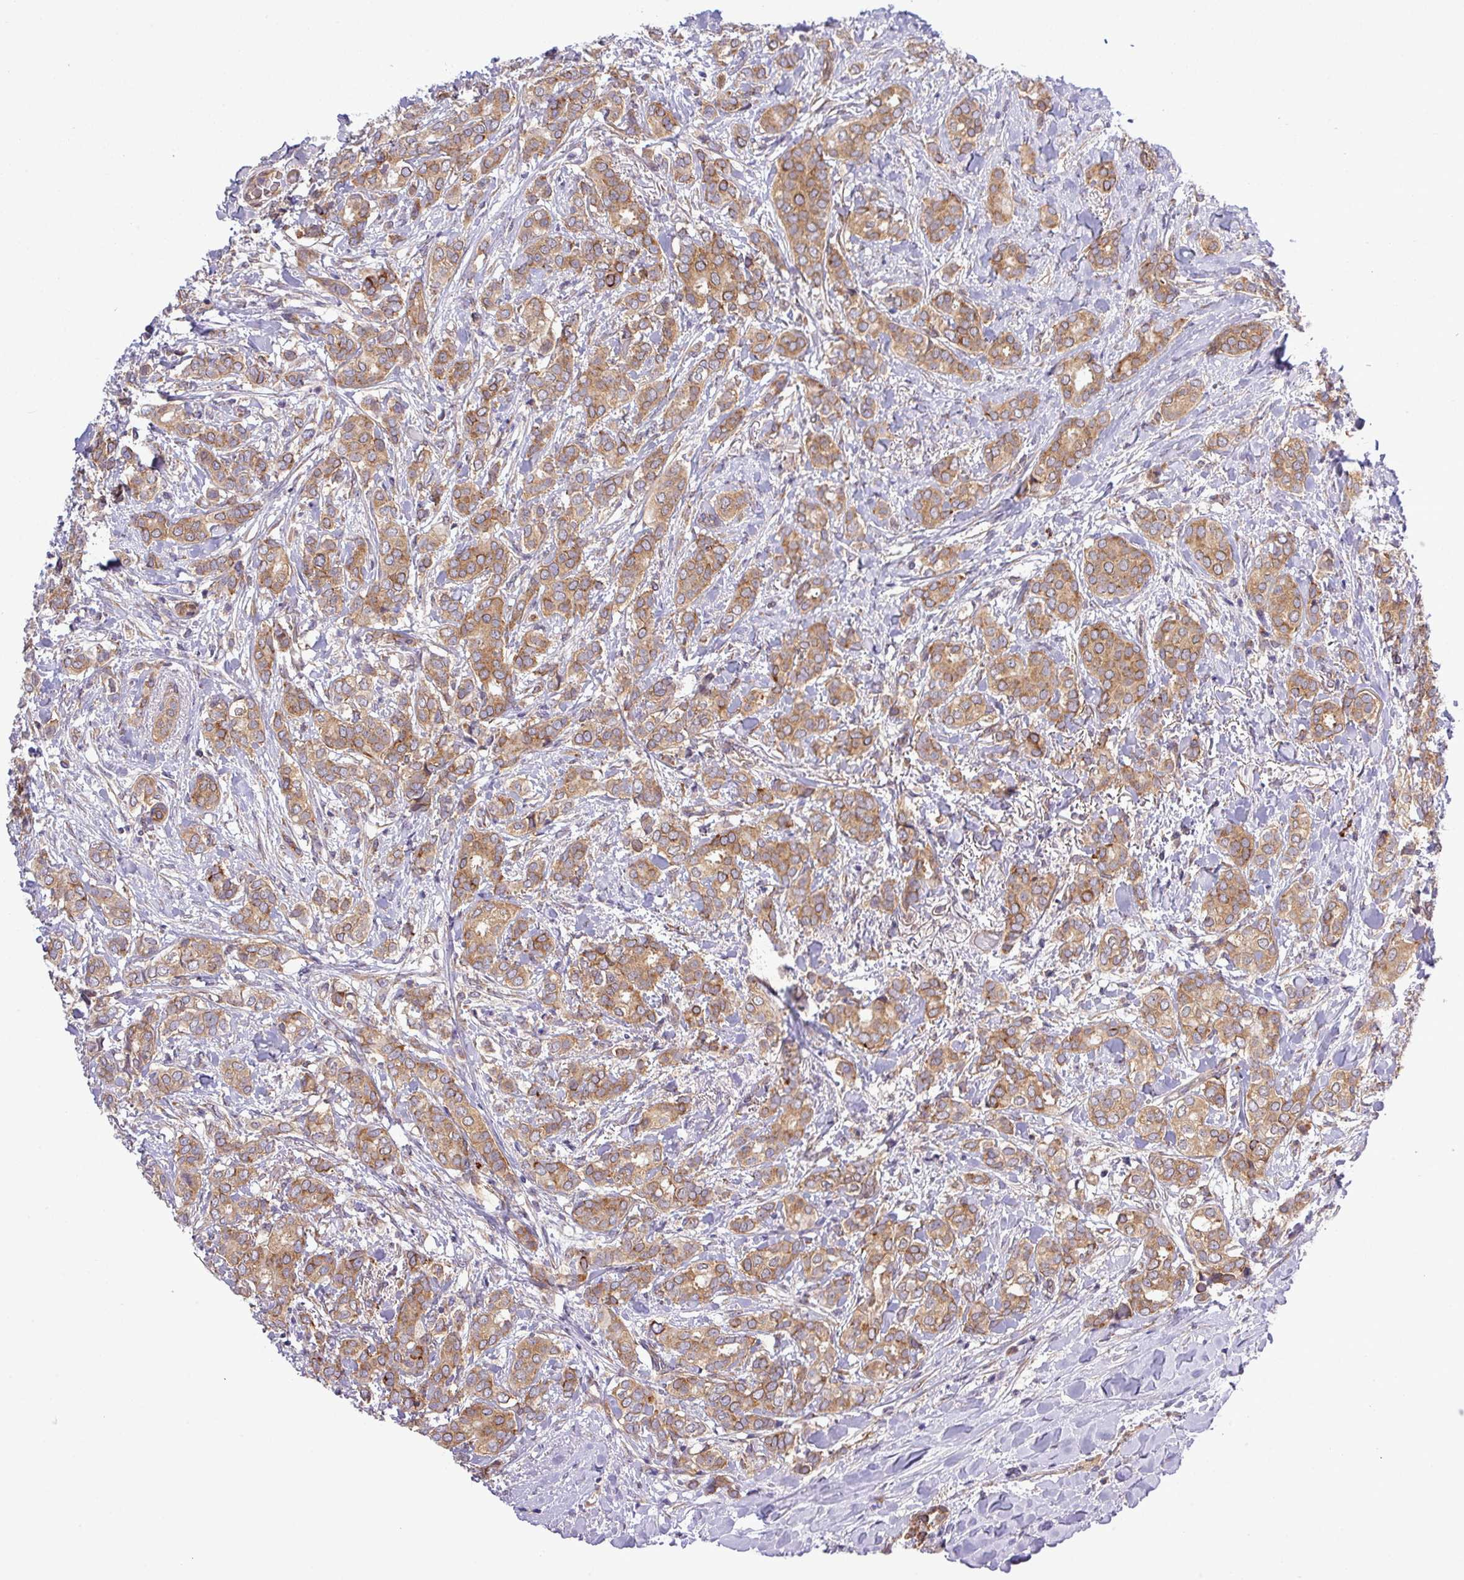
{"staining": {"intensity": "moderate", "quantity": ">75%", "location": "cytoplasmic/membranous"}, "tissue": "breast cancer", "cell_type": "Tumor cells", "image_type": "cancer", "snomed": [{"axis": "morphology", "description": "Duct carcinoma"}, {"axis": "topography", "description": "Breast"}], "caption": "Protein expression by IHC reveals moderate cytoplasmic/membranous expression in approximately >75% of tumor cells in breast intraductal carcinoma. The staining was performed using DAB to visualize the protein expression in brown, while the nuclei were stained in blue with hematoxylin (Magnification: 20x).", "gene": "FAM222B", "patient": {"sex": "female", "age": 73}}